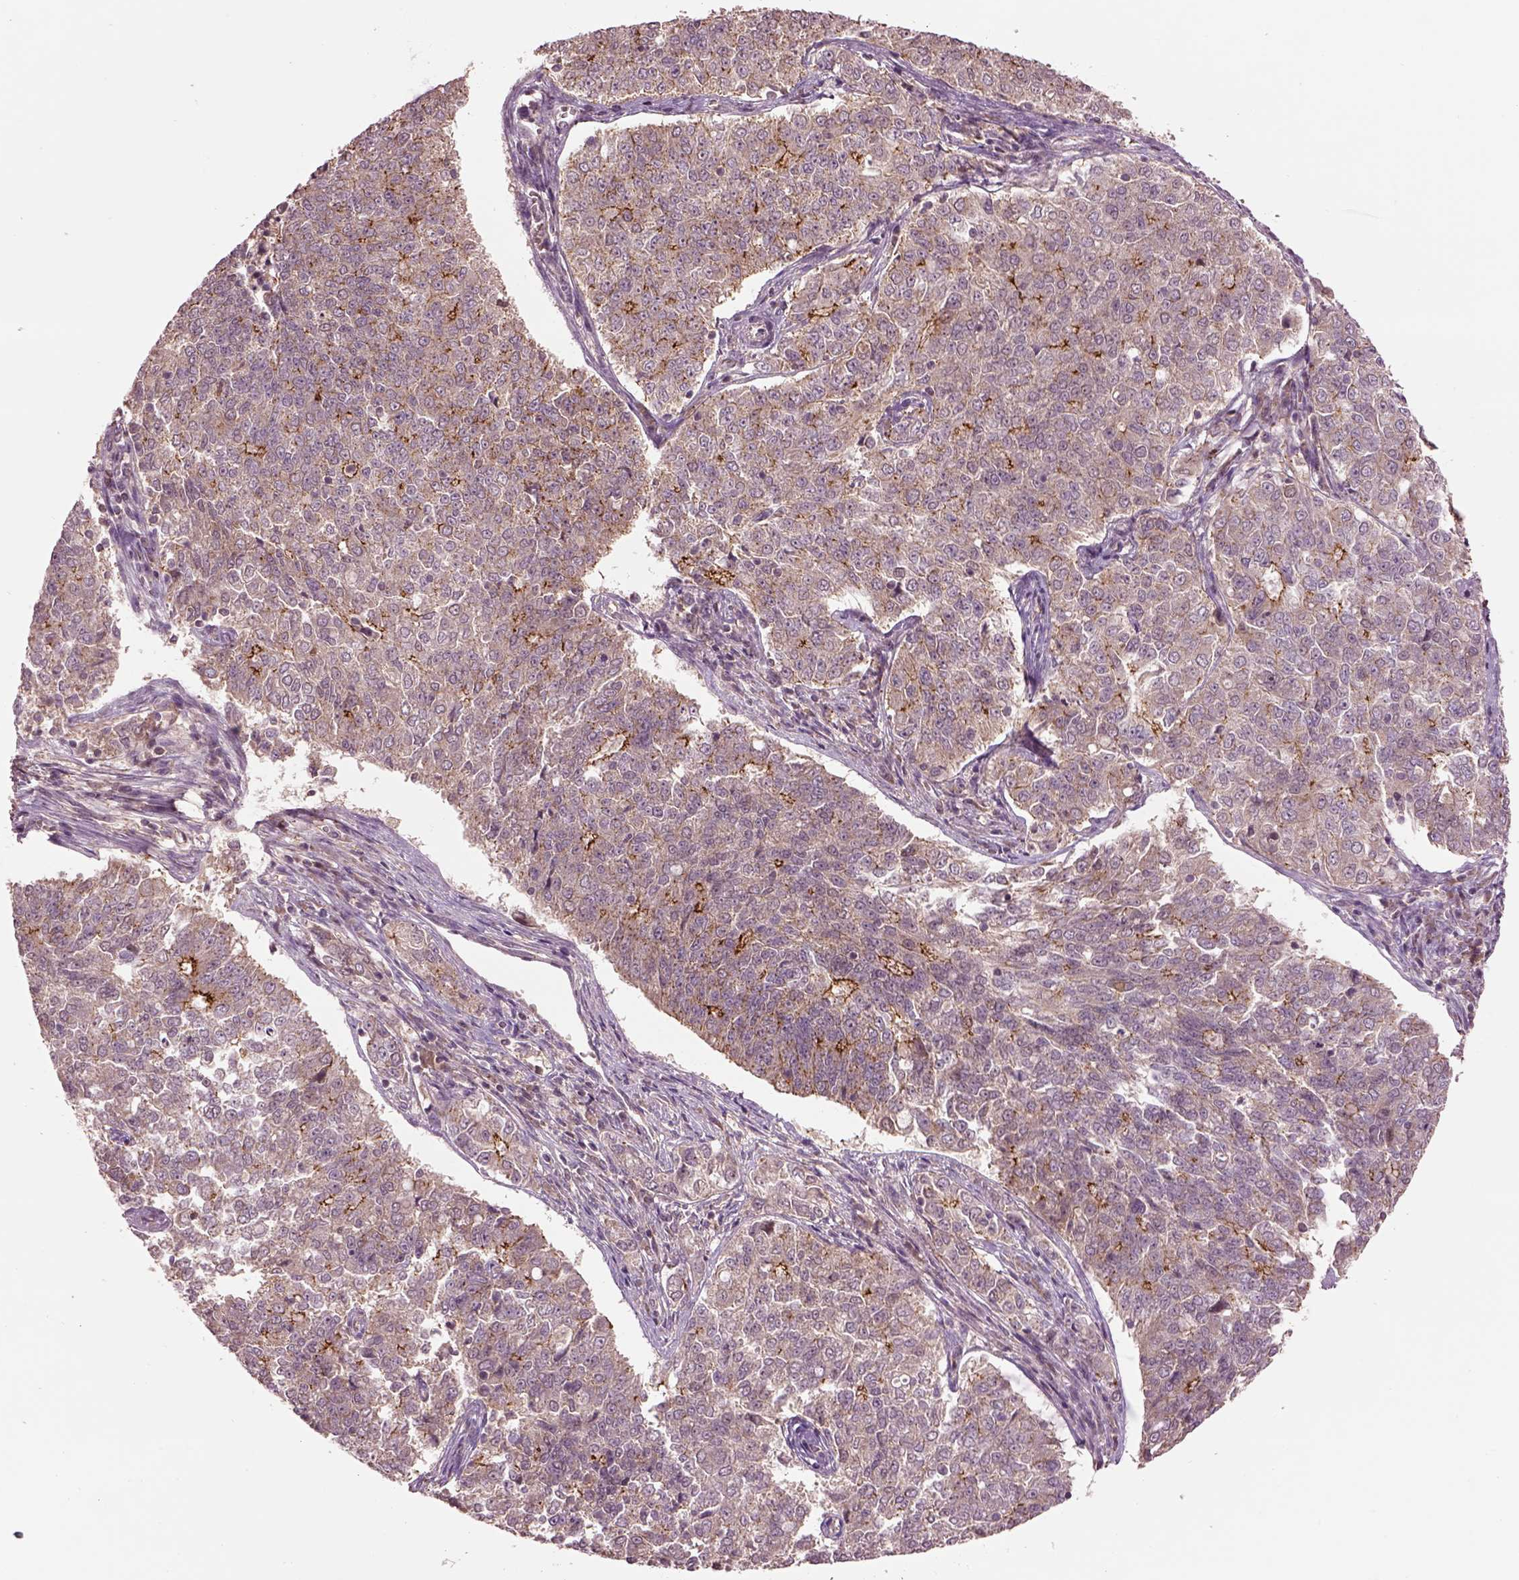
{"staining": {"intensity": "moderate", "quantity": "<25%", "location": "cytoplasmic/membranous"}, "tissue": "endometrial cancer", "cell_type": "Tumor cells", "image_type": "cancer", "snomed": [{"axis": "morphology", "description": "Adenocarcinoma, NOS"}, {"axis": "topography", "description": "Endometrium"}], "caption": "Protein expression analysis of human endometrial cancer reveals moderate cytoplasmic/membranous positivity in approximately <25% of tumor cells. (brown staining indicates protein expression, while blue staining denotes nuclei).", "gene": "MTHFS", "patient": {"sex": "female", "age": 43}}